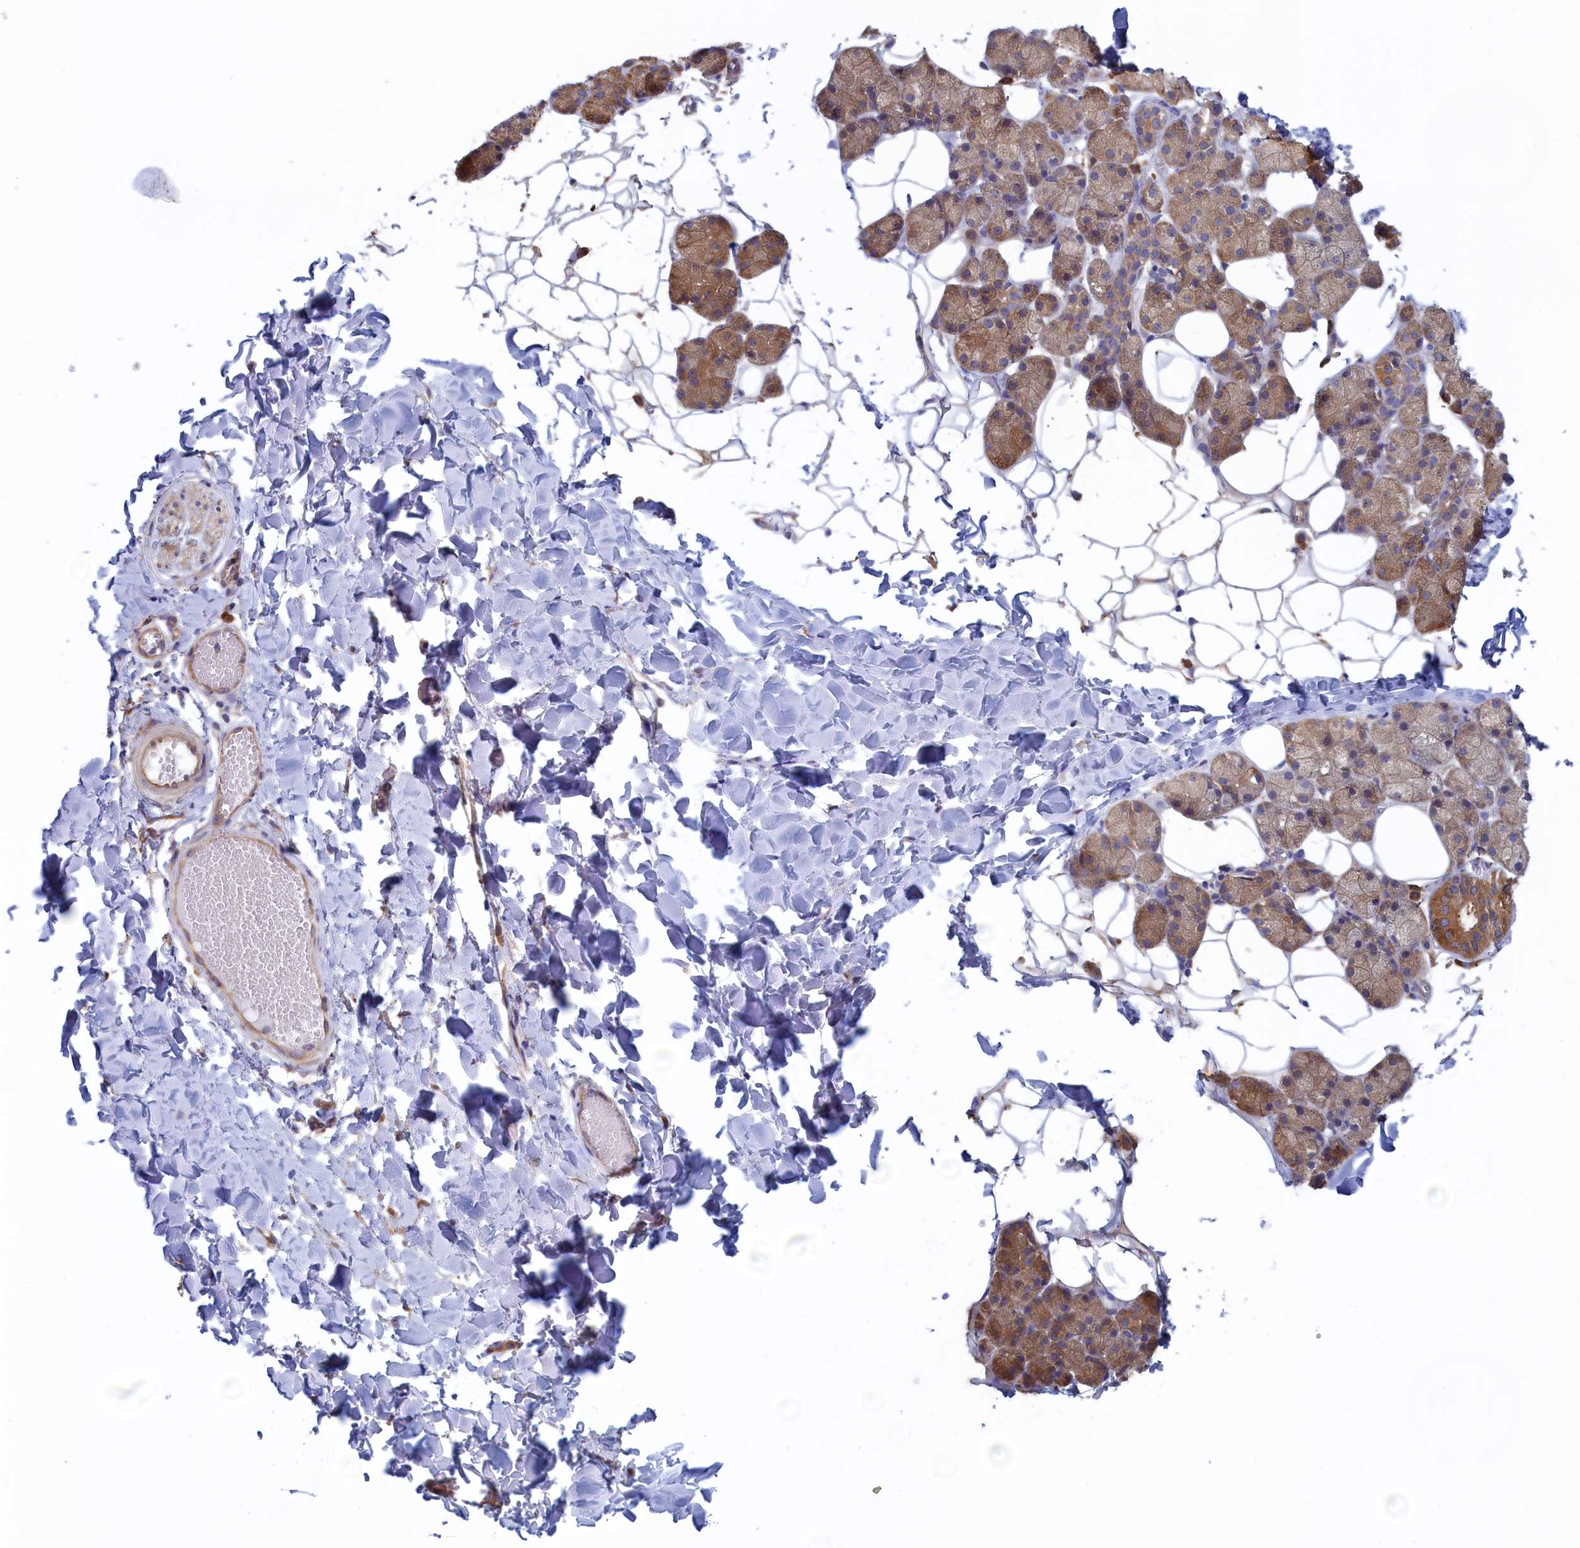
{"staining": {"intensity": "moderate", "quantity": ">75%", "location": "cytoplasmic/membranous"}, "tissue": "salivary gland", "cell_type": "Glandular cells", "image_type": "normal", "snomed": [{"axis": "morphology", "description": "Normal tissue, NOS"}, {"axis": "topography", "description": "Salivary gland"}], "caption": "DAB (3,3'-diaminobenzidine) immunohistochemical staining of benign human salivary gland displays moderate cytoplasmic/membranous protein expression in about >75% of glandular cells. Nuclei are stained in blue.", "gene": "SYNDIG1L", "patient": {"sex": "female", "age": 33}}